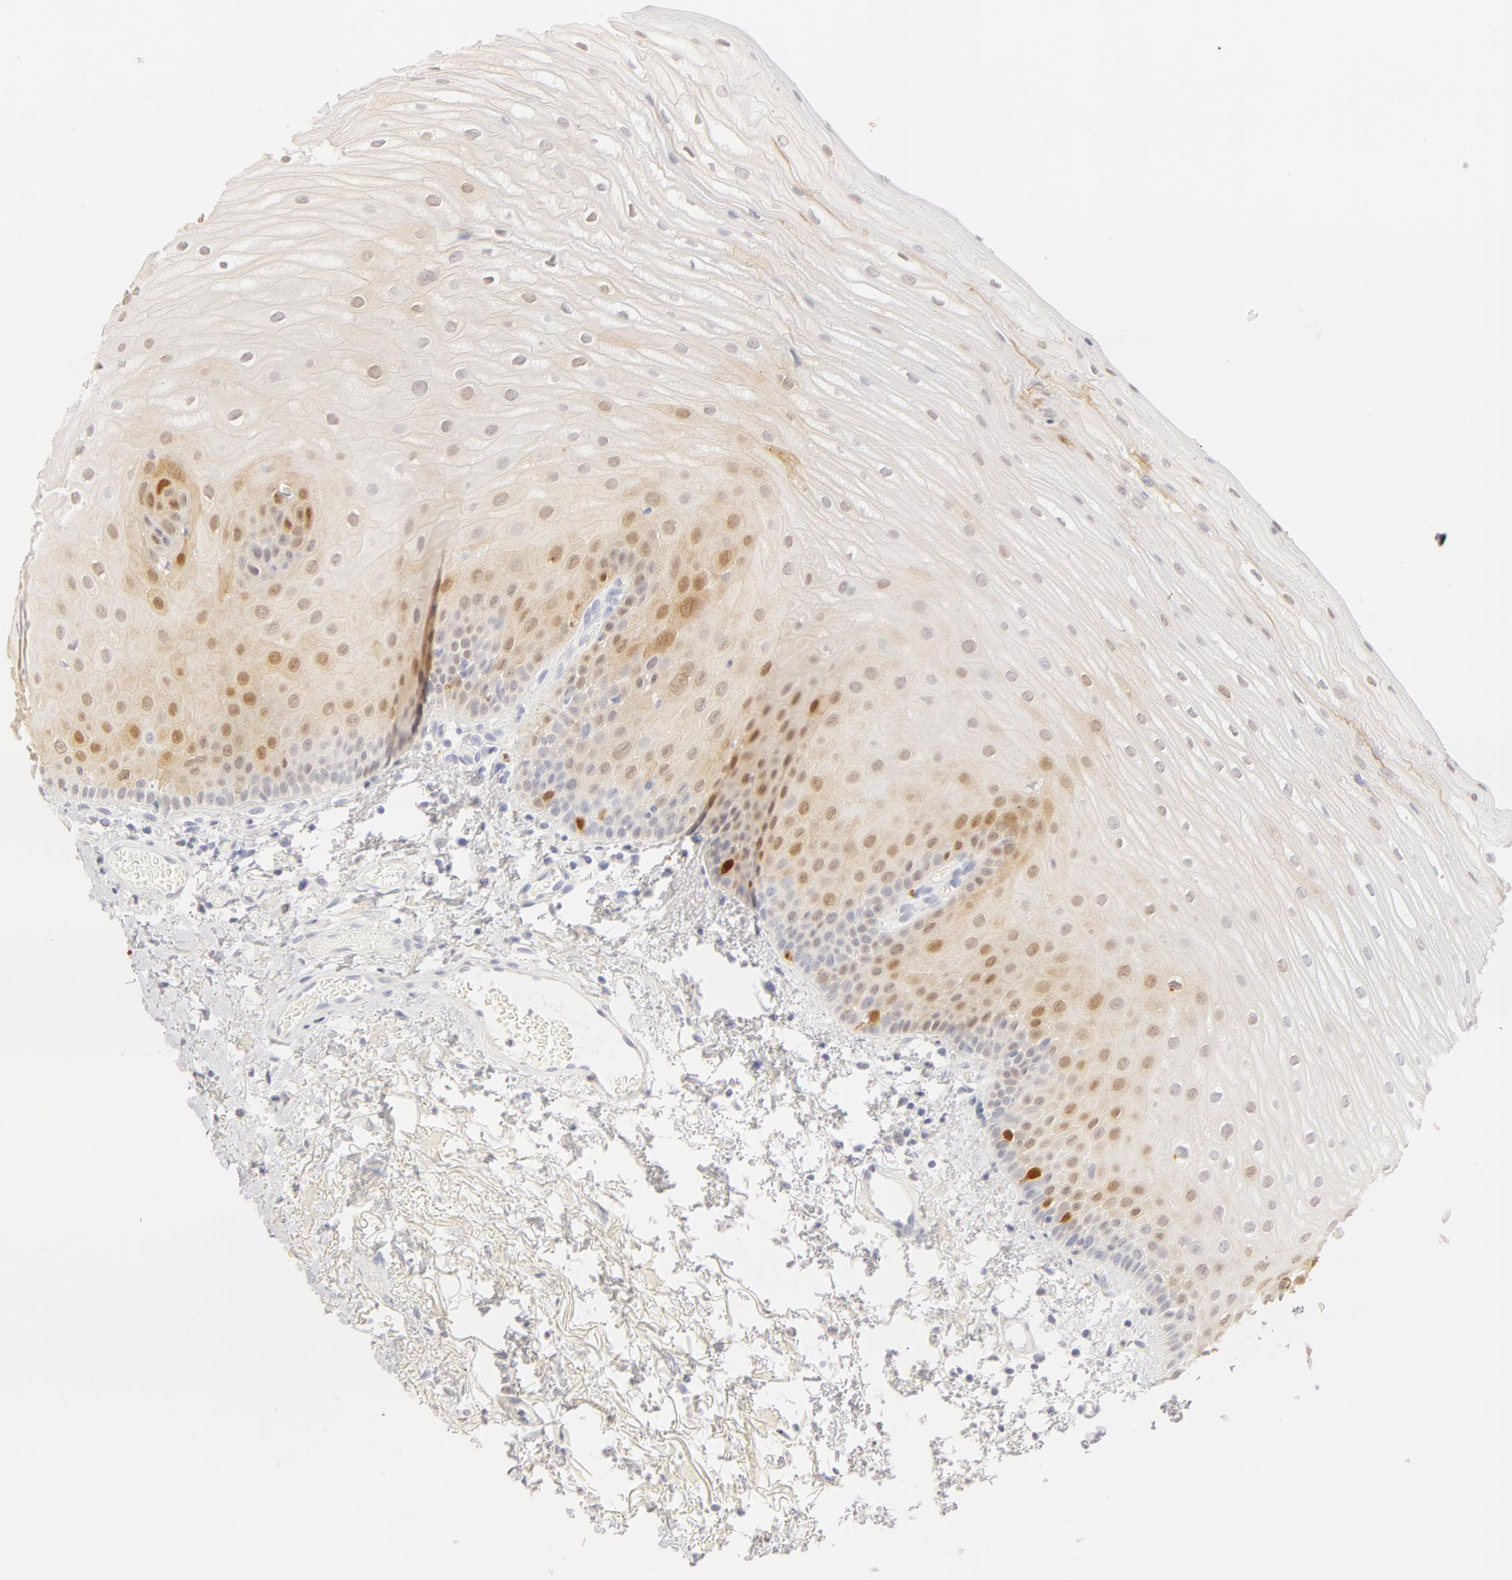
{"staining": {"intensity": "moderate", "quantity": "25%-75%", "location": "cytoplasmic/membranous,nuclear"}, "tissue": "oral mucosa", "cell_type": "Squamous epithelial cells", "image_type": "normal", "snomed": [{"axis": "morphology", "description": "Normal tissue, NOS"}, {"axis": "topography", "description": "Oral tissue"}], "caption": "Oral mucosa stained with a brown dye reveals moderate cytoplasmic/membranous,nuclear positive staining in about 25%-75% of squamous epithelial cells.", "gene": "LGALS7B", "patient": {"sex": "male", "age": 52}}